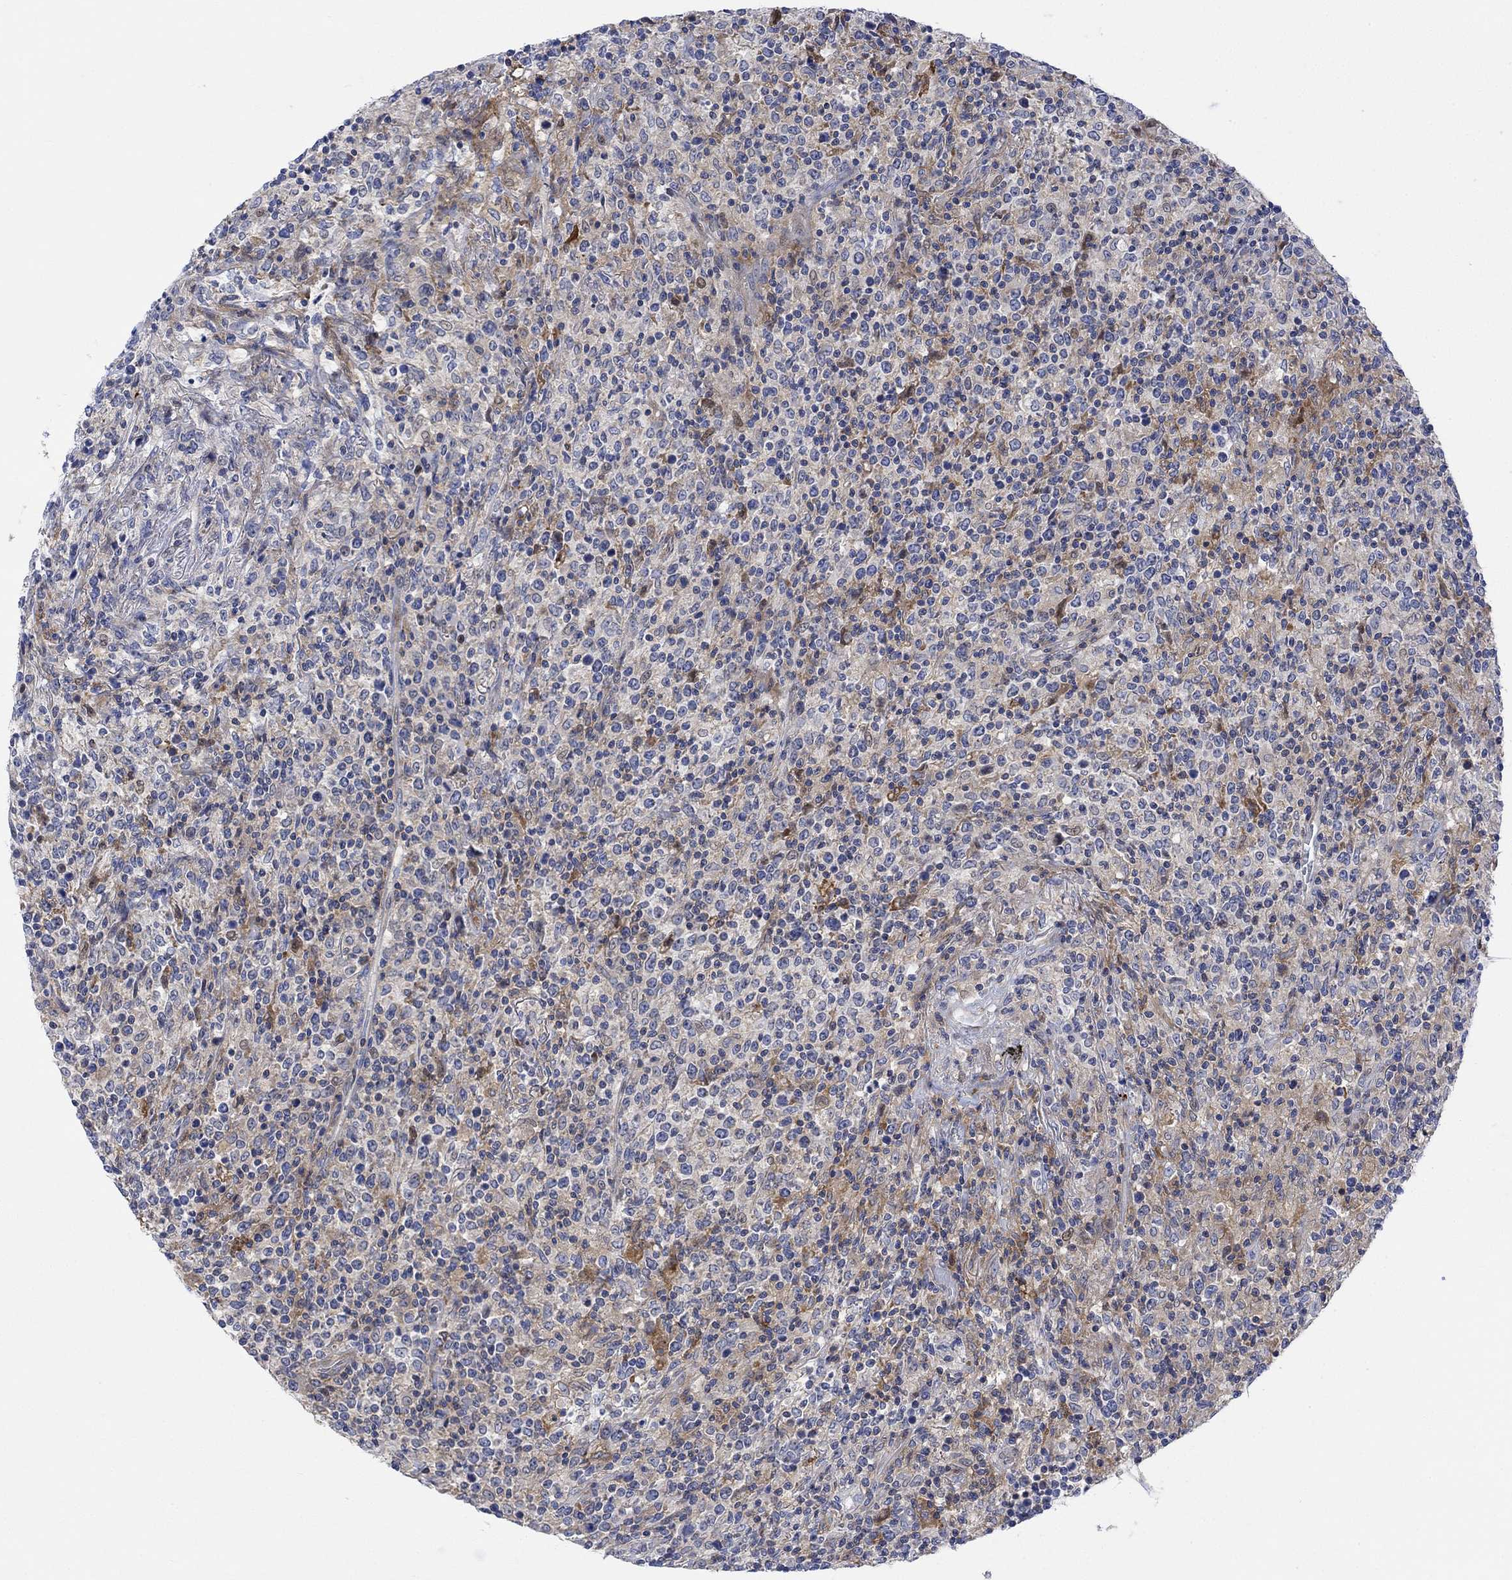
{"staining": {"intensity": "negative", "quantity": "none", "location": "none"}, "tissue": "lymphoma", "cell_type": "Tumor cells", "image_type": "cancer", "snomed": [{"axis": "morphology", "description": "Malignant lymphoma, non-Hodgkin's type, High grade"}, {"axis": "topography", "description": "Lung"}], "caption": "There is no significant staining in tumor cells of high-grade malignant lymphoma, non-Hodgkin's type.", "gene": "ARSK", "patient": {"sex": "male", "age": 79}}